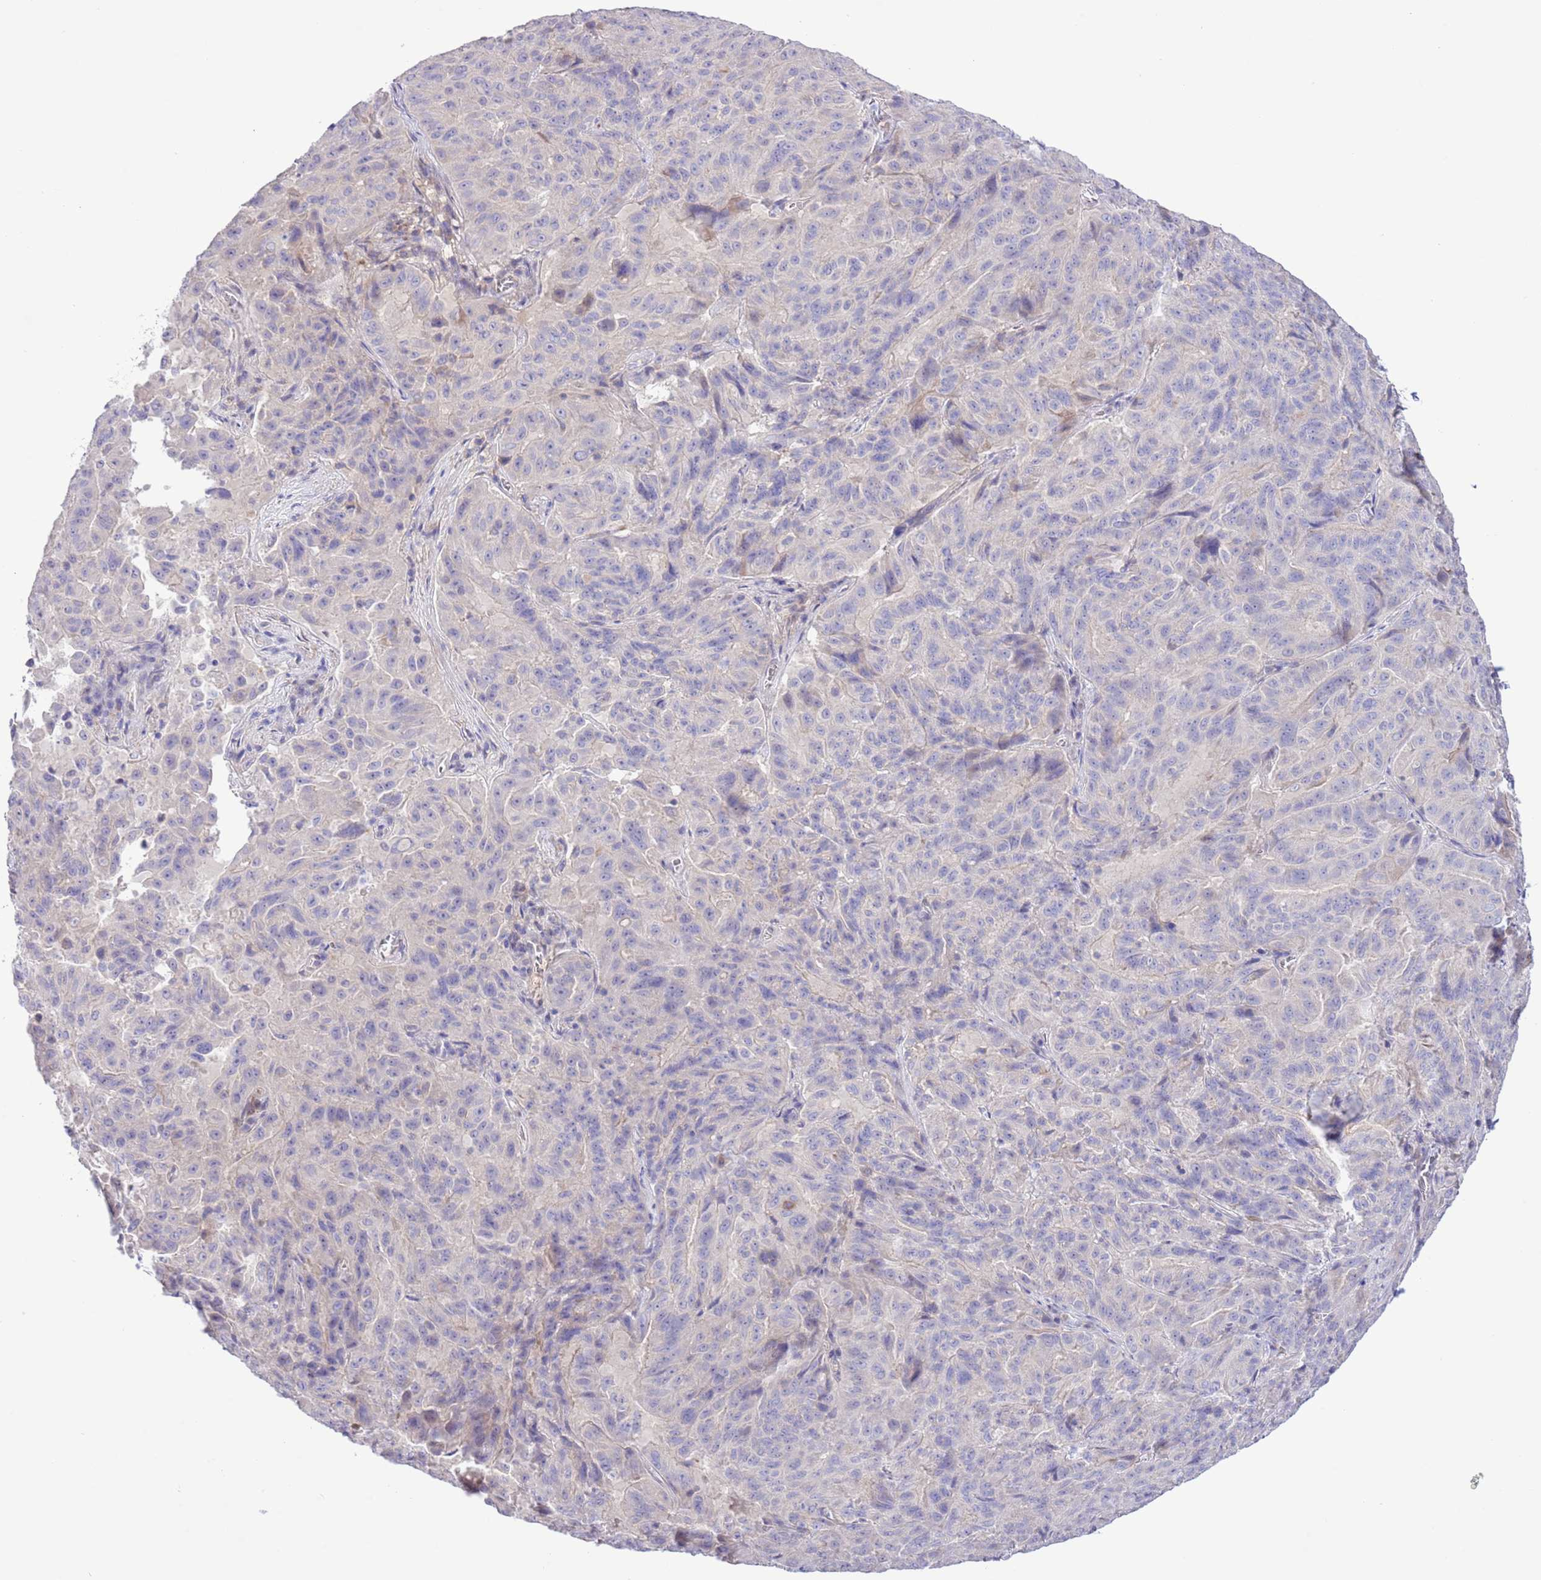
{"staining": {"intensity": "negative", "quantity": "none", "location": "none"}, "tissue": "pancreatic cancer", "cell_type": "Tumor cells", "image_type": "cancer", "snomed": [{"axis": "morphology", "description": "Adenocarcinoma, NOS"}, {"axis": "topography", "description": "Pancreas"}], "caption": "Protein analysis of adenocarcinoma (pancreatic) demonstrates no significant positivity in tumor cells.", "gene": "PRR32", "patient": {"sex": "male", "age": 63}}